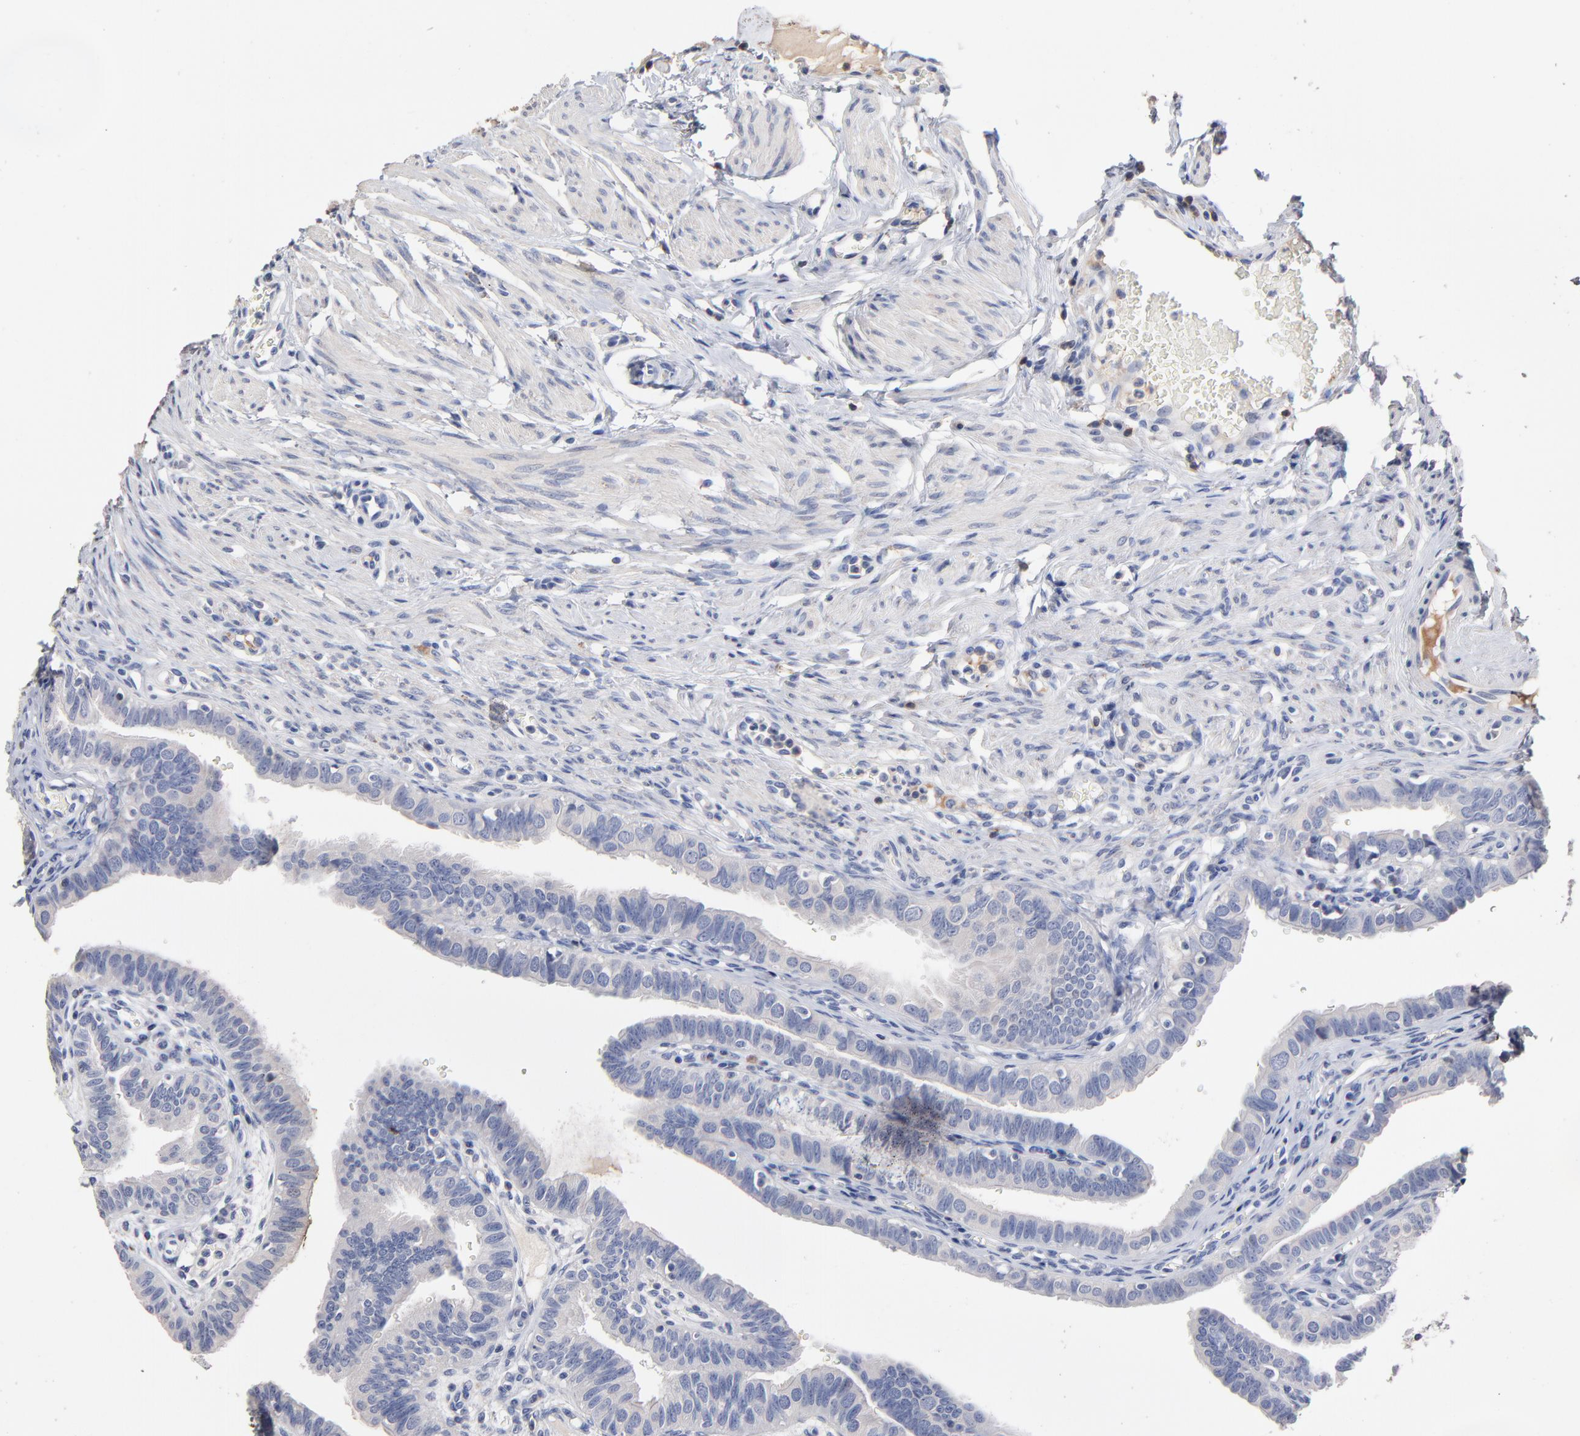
{"staining": {"intensity": "negative", "quantity": "none", "location": "none"}, "tissue": "fallopian tube", "cell_type": "Glandular cells", "image_type": "normal", "snomed": [{"axis": "morphology", "description": "Normal tissue, NOS"}, {"axis": "topography", "description": "Fallopian tube"}, {"axis": "topography", "description": "Ovary"}], "caption": "Immunohistochemistry (IHC) of unremarkable human fallopian tube demonstrates no positivity in glandular cells. Nuclei are stained in blue.", "gene": "TRAT1", "patient": {"sex": "female", "age": 51}}